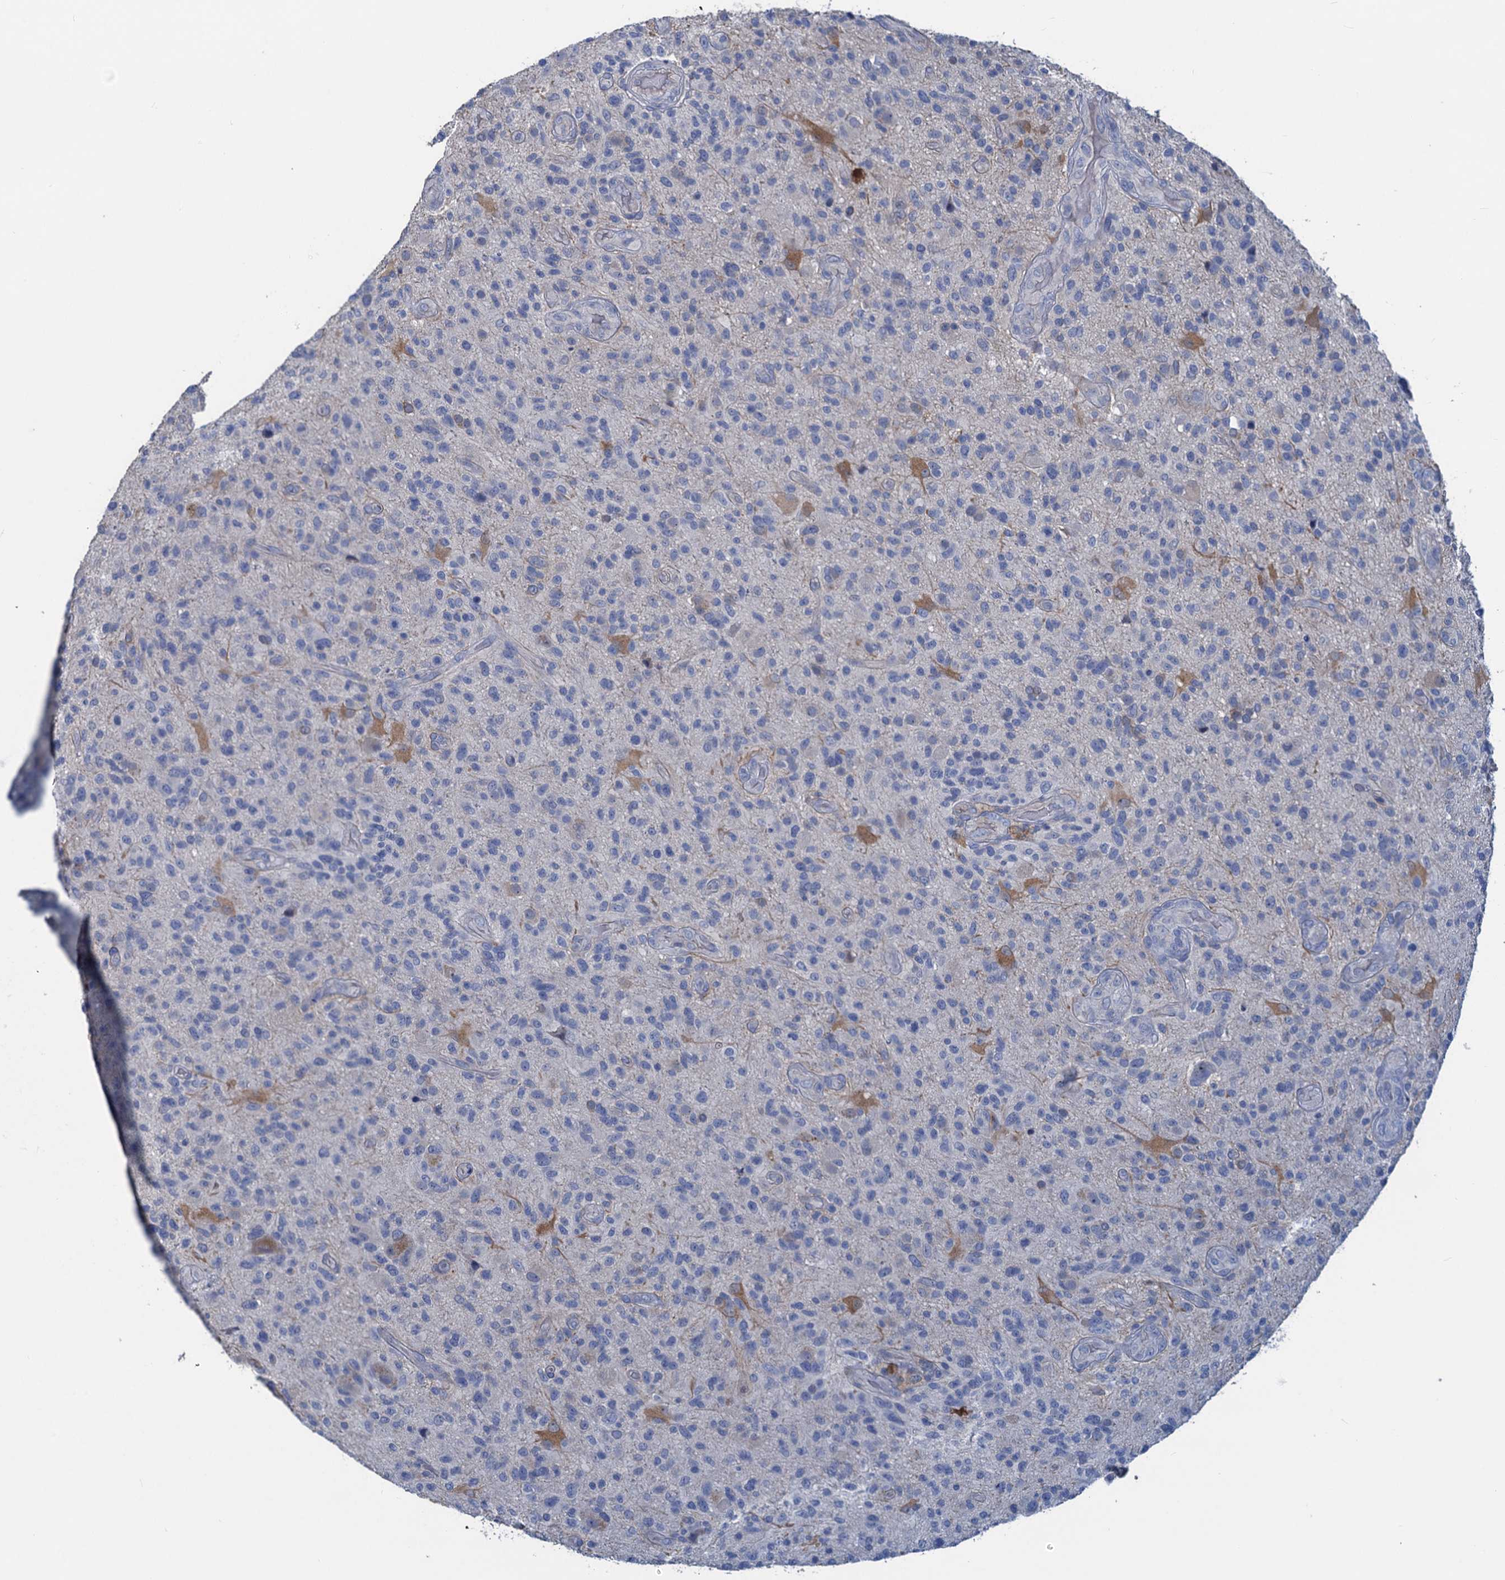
{"staining": {"intensity": "weak", "quantity": "<25%", "location": "cytoplasmic/membranous"}, "tissue": "glioma", "cell_type": "Tumor cells", "image_type": "cancer", "snomed": [{"axis": "morphology", "description": "Glioma, malignant, High grade"}, {"axis": "topography", "description": "Brain"}], "caption": "This is an immunohistochemistry image of human malignant high-grade glioma. There is no positivity in tumor cells.", "gene": "RTKN2", "patient": {"sex": "male", "age": 47}}